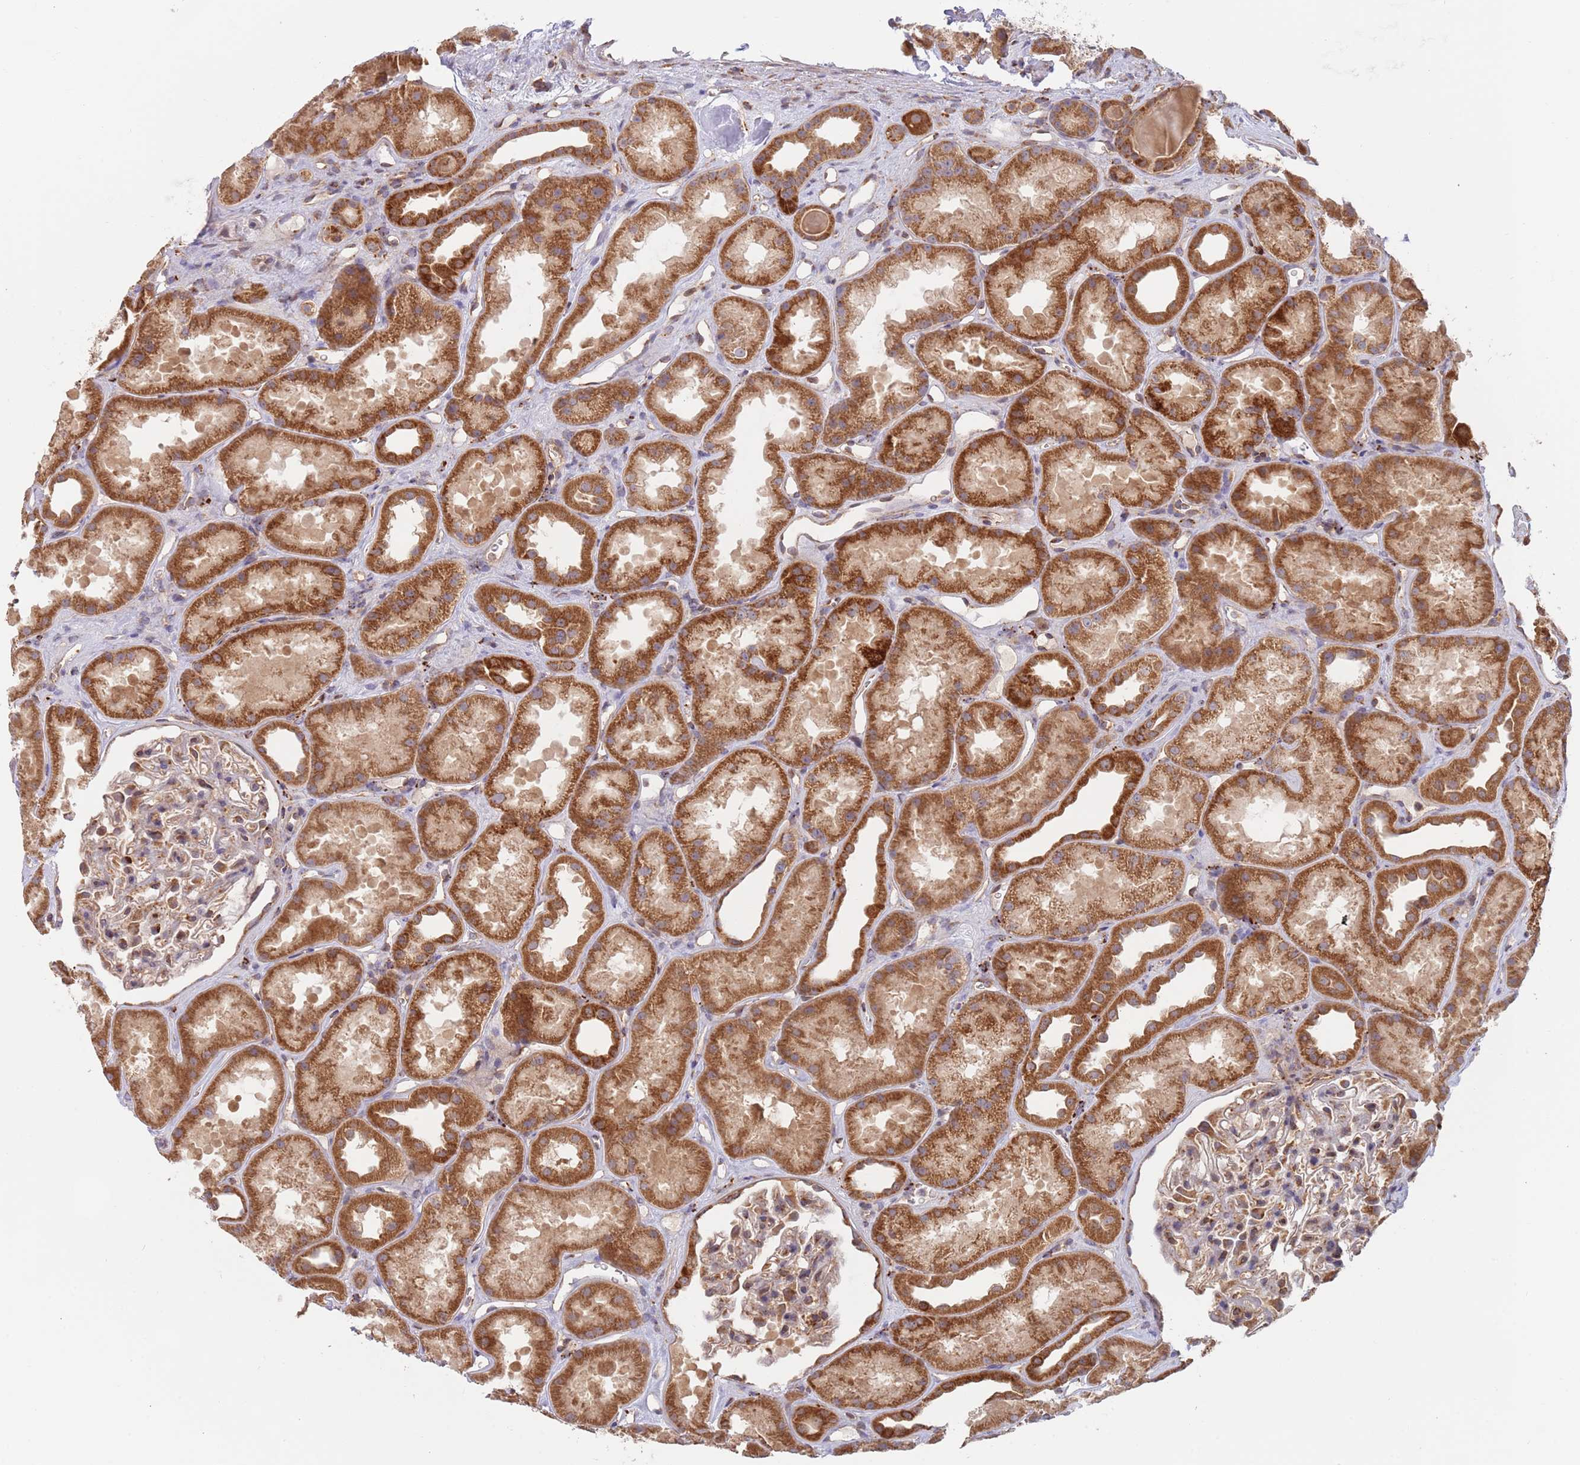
{"staining": {"intensity": "weak", "quantity": "25%-75%", "location": "cytoplasmic/membranous"}, "tissue": "kidney", "cell_type": "Cells in glomeruli", "image_type": "normal", "snomed": [{"axis": "morphology", "description": "Normal tissue, NOS"}, {"axis": "topography", "description": "Kidney"}], "caption": "This is a photomicrograph of immunohistochemistry staining of unremarkable kidney, which shows weak positivity in the cytoplasmic/membranous of cells in glomeruli.", "gene": "GUK1", "patient": {"sex": "male", "age": 61}}